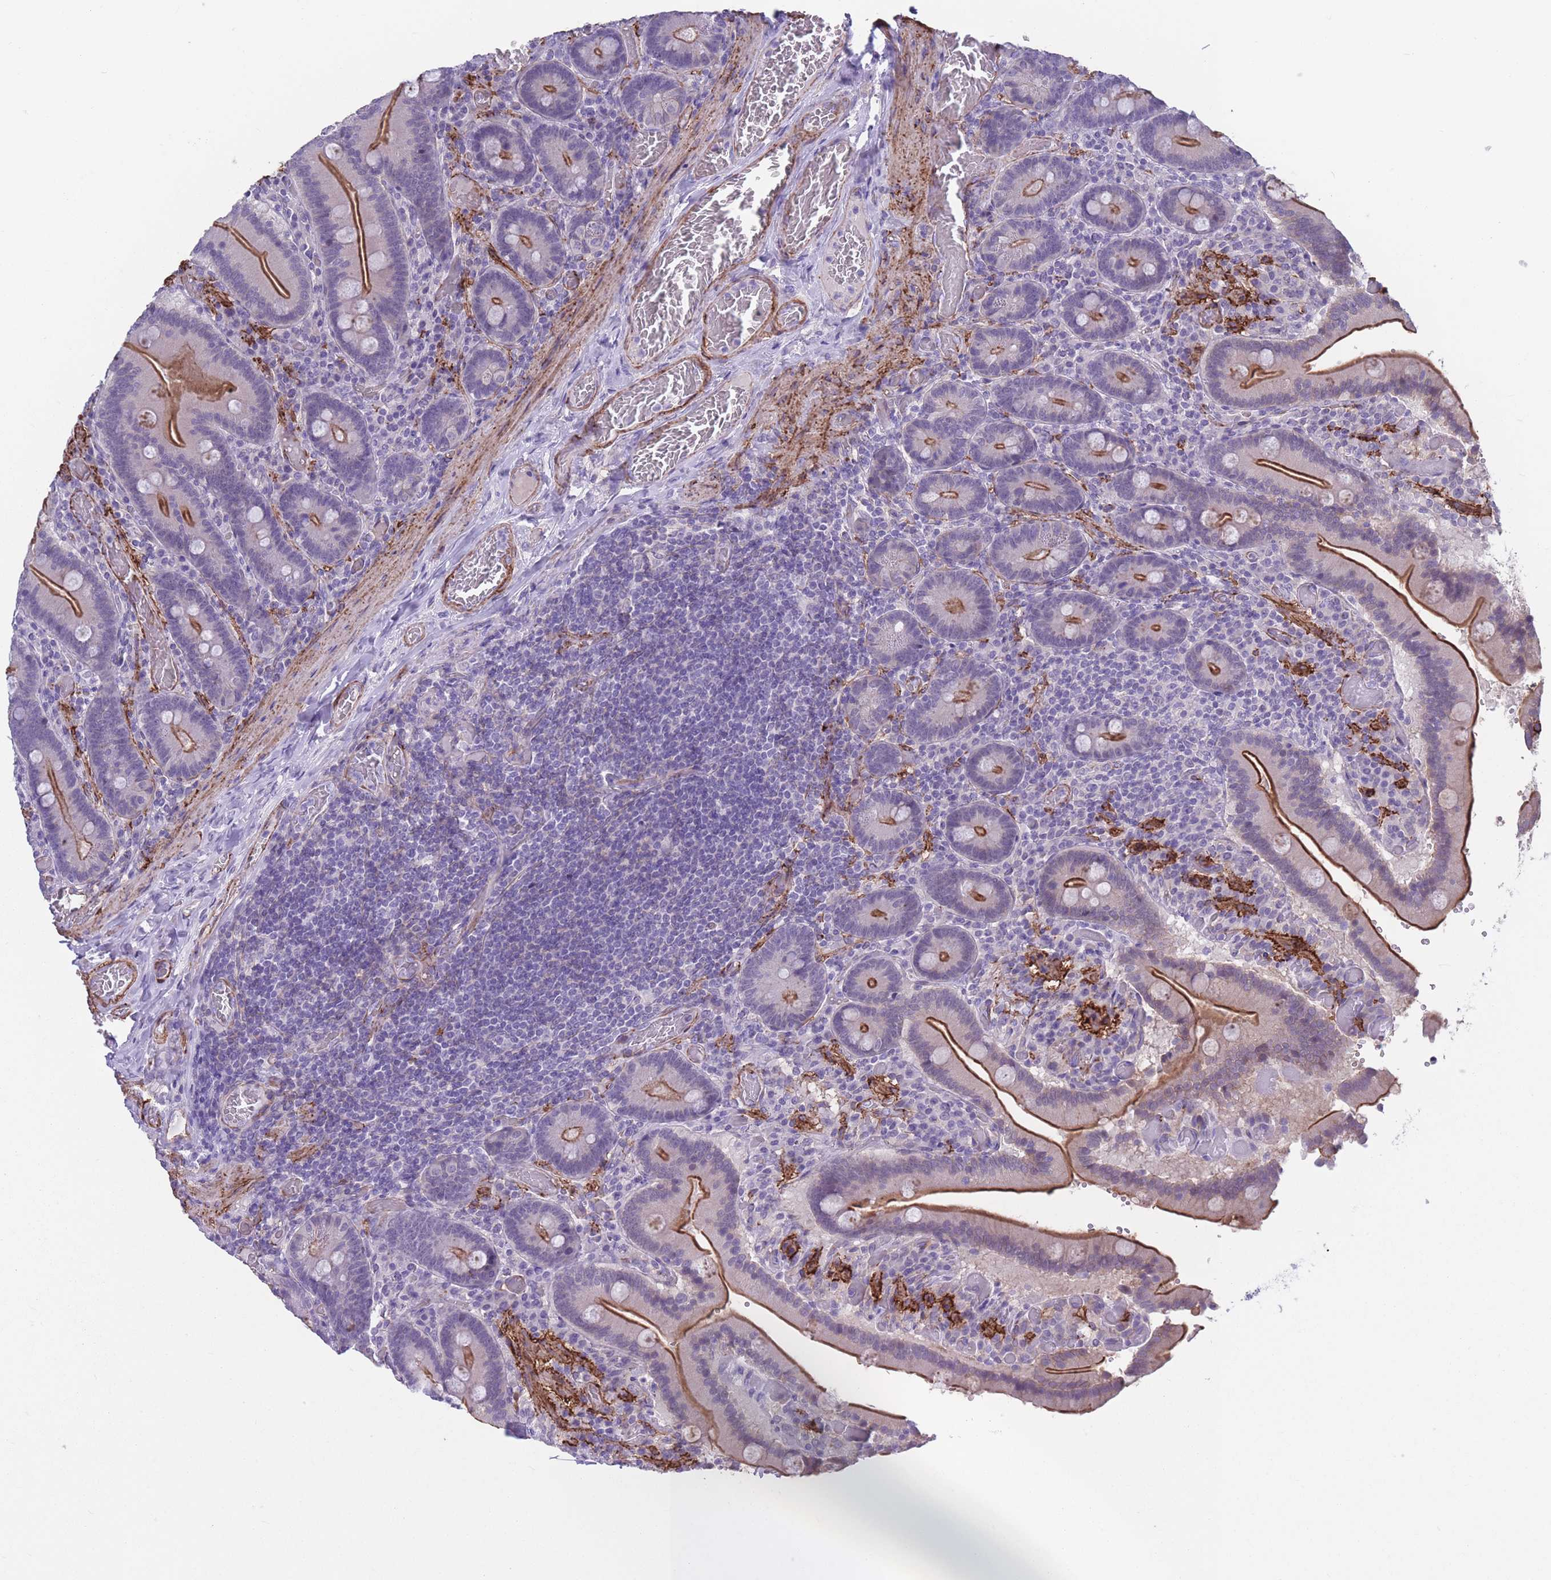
{"staining": {"intensity": "moderate", "quantity": ">75%", "location": "cytoplasmic/membranous"}, "tissue": "duodenum", "cell_type": "Glandular cells", "image_type": "normal", "snomed": [{"axis": "morphology", "description": "Normal tissue, NOS"}, {"axis": "topography", "description": "Duodenum"}], "caption": "Human duodenum stained for a protein (brown) demonstrates moderate cytoplasmic/membranous positive expression in about >75% of glandular cells.", "gene": "DPYD", "patient": {"sex": "female", "age": 62}}